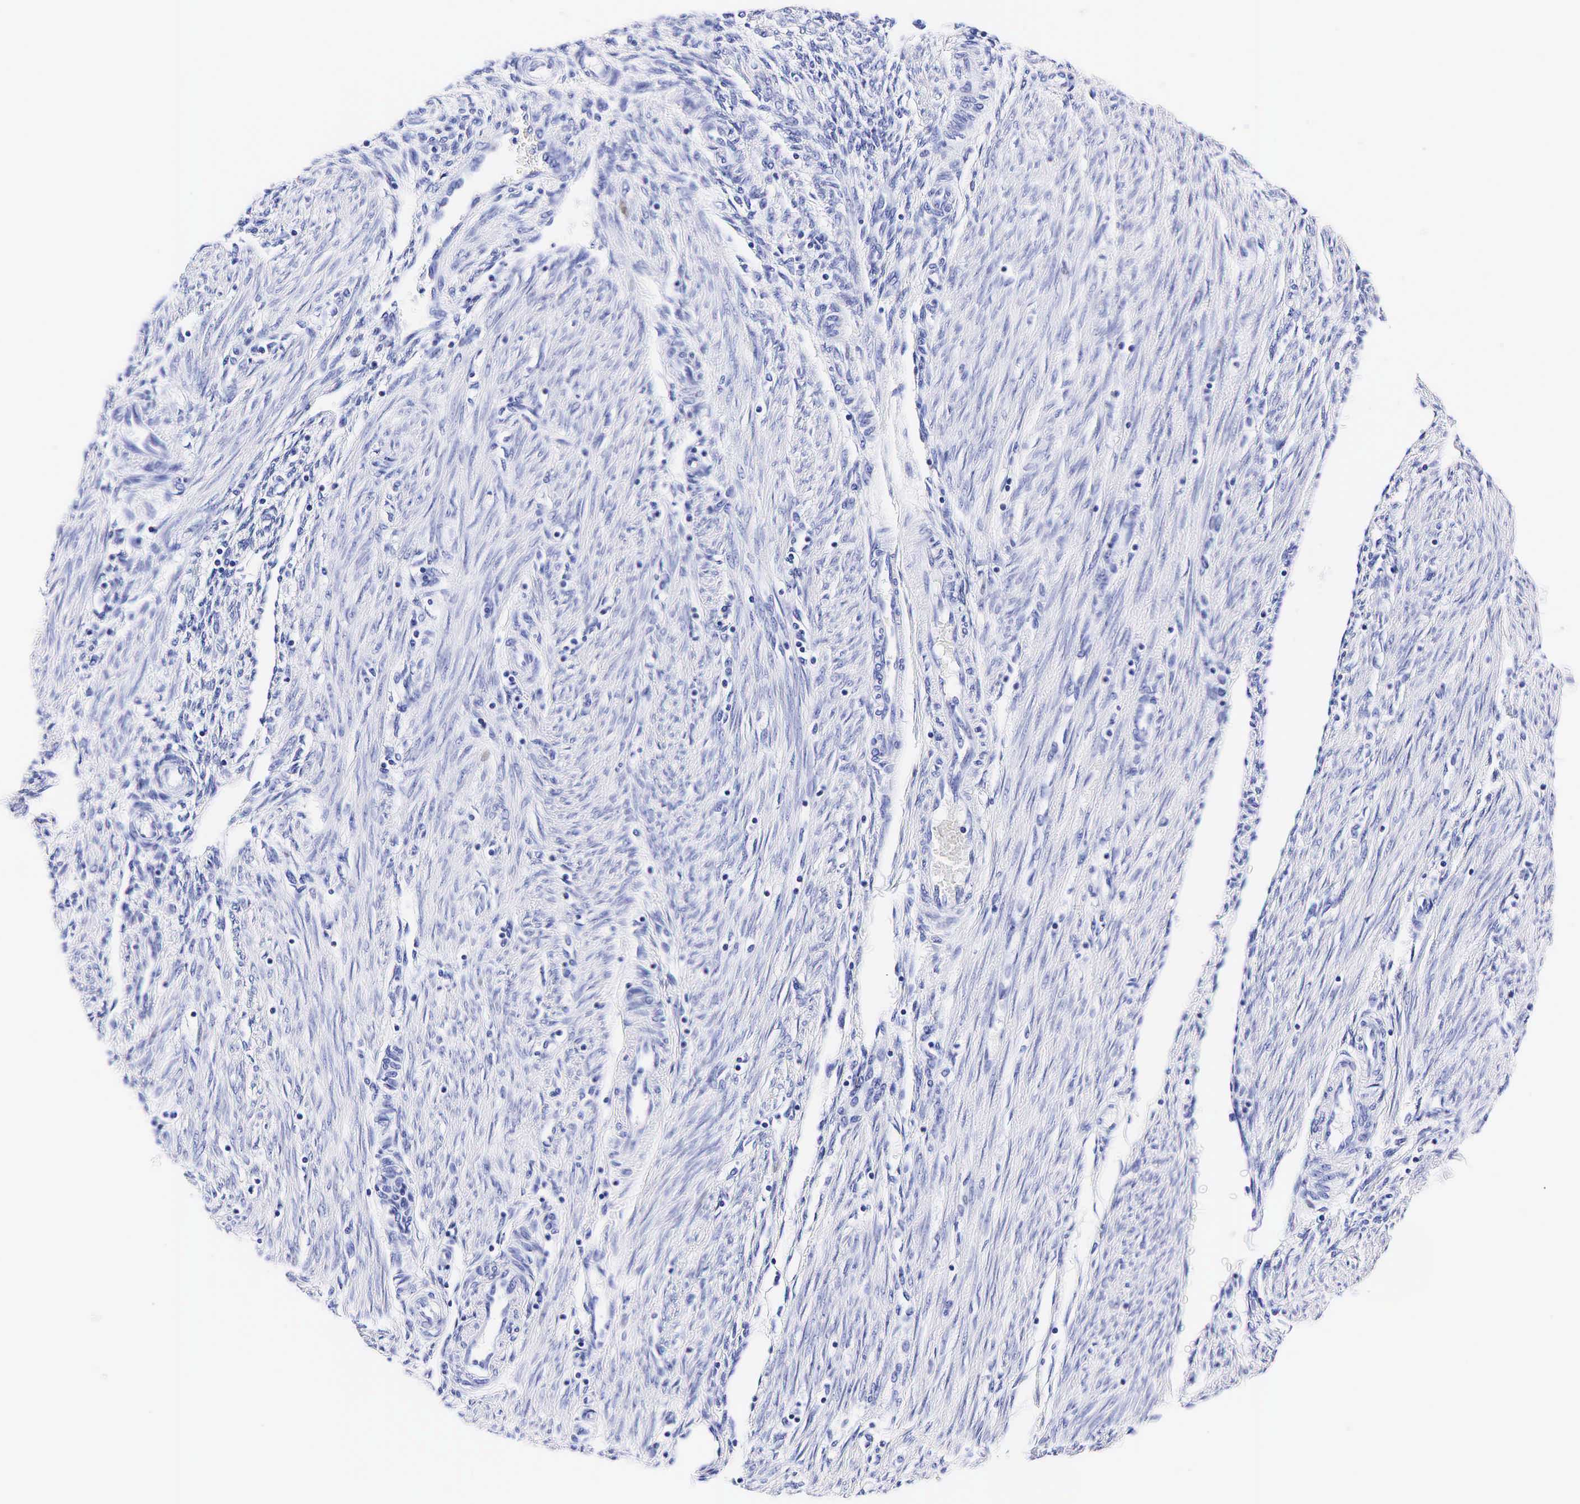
{"staining": {"intensity": "negative", "quantity": "none", "location": "none"}, "tissue": "endometrial cancer", "cell_type": "Tumor cells", "image_type": "cancer", "snomed": [{"axis": "morphology", "description": "Adenocarcinoma, NOS"}, {"axis": "topography", "description": "Endometrium"}], "caption": "Immunohistochemistry histopathology image of neoplastic tissue: endometrial adenocarcinoma stained with DAB (3,3'-diaminobenzidine) demonstrates no significant protein expression in tumor cells.", "gene": "KLK3", "patient": {"sex": "female", "age": 51}}